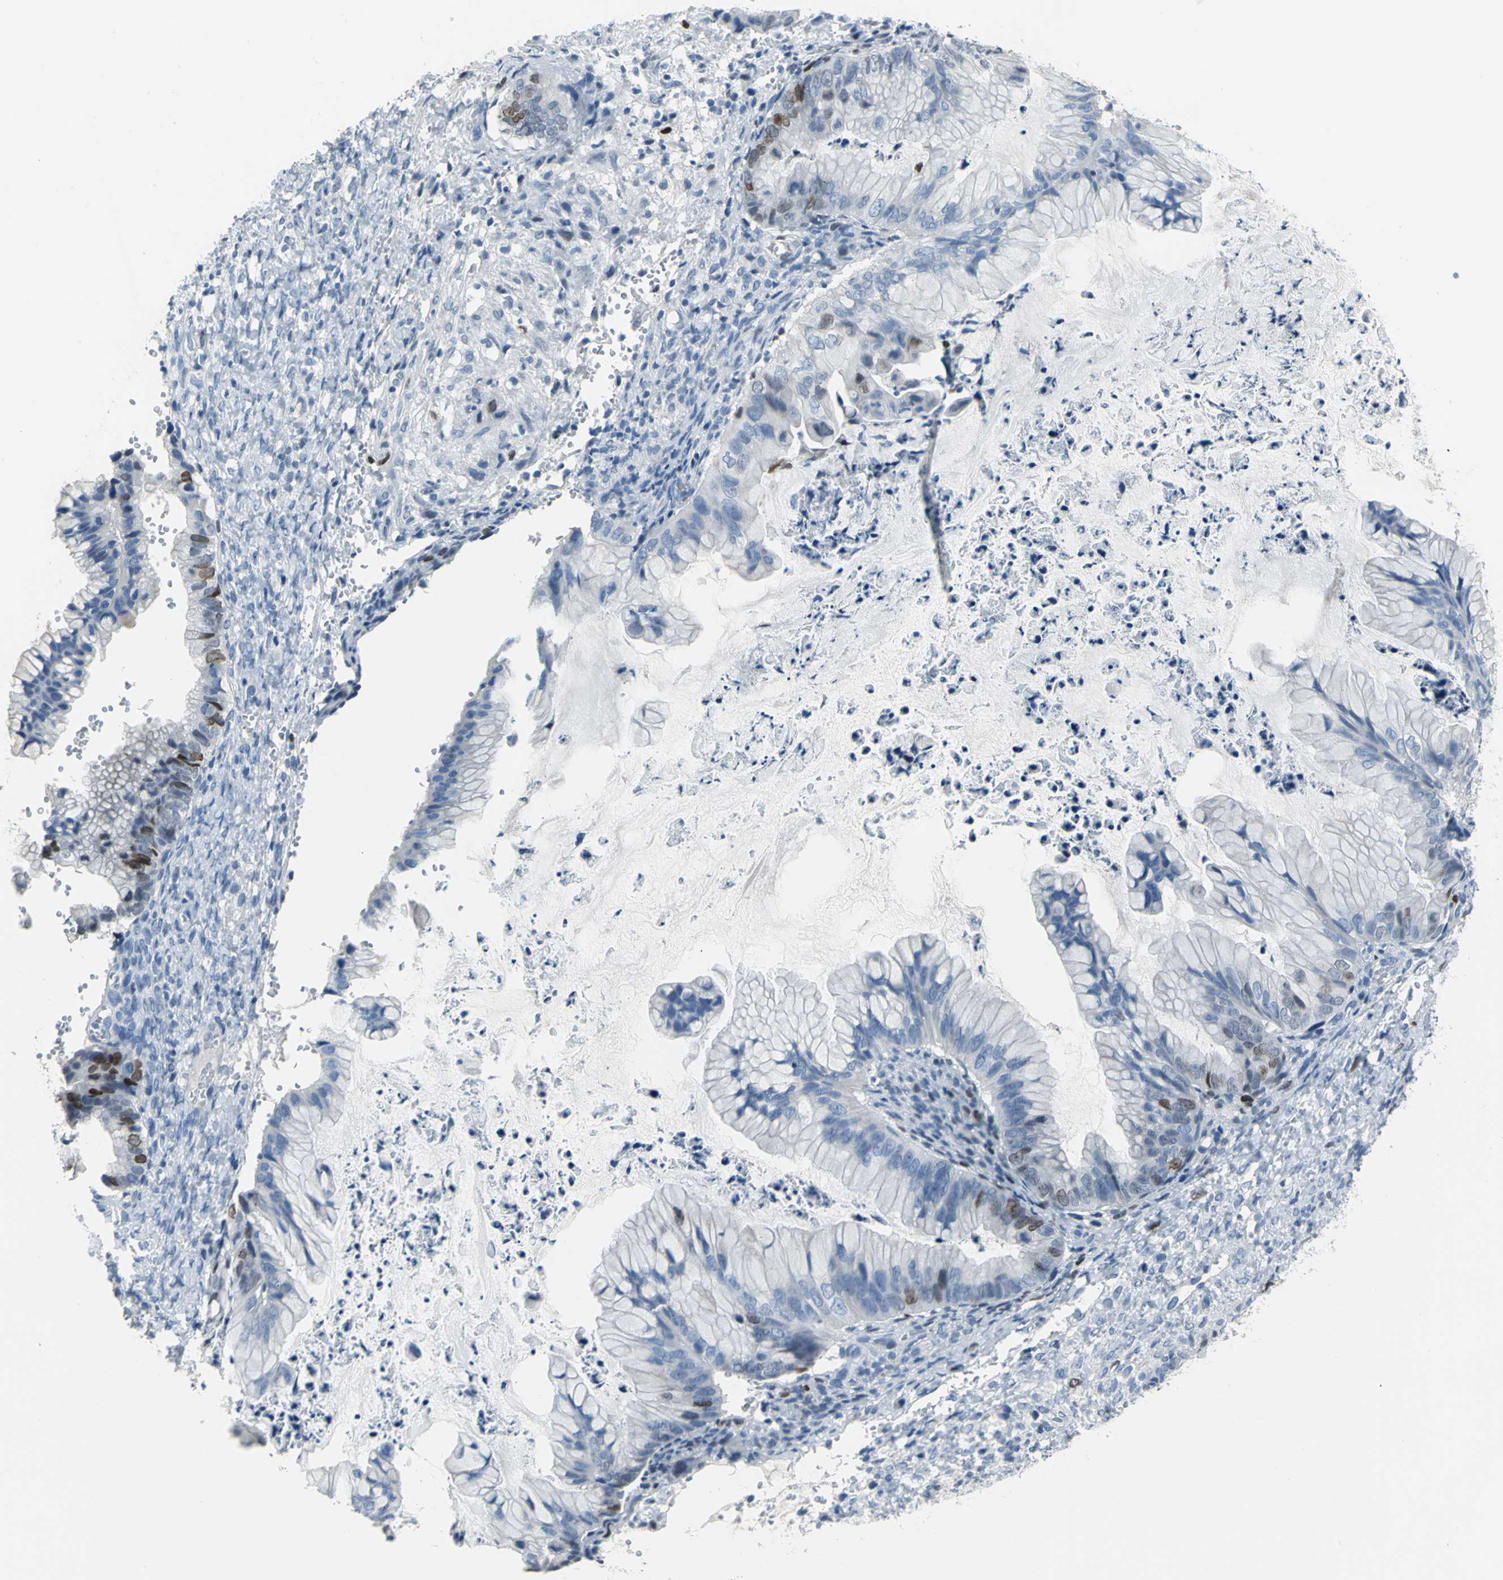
{"staining": {"intensity": "moderate", "quantity": "<25%", "location": "nuclear"}, "tissue": "ovarian cancer", "cell_type": "Tumor cells", "image_type": "cancer", "snomed": [{"axis": "morphology", "description": "Cystadenocarcinoma, mucinous, NOS"}, {"axis": "topography", "description": "Ovary"}], "caption": "Brown immunohistochemical staining in human ovarian mucinous cystadenocarcinoma demonstrates moderate nuclear expression in approximately <25% of tumor cells.", "gene": "MCM3", "patient": {"sex": "female", "age": 36}}